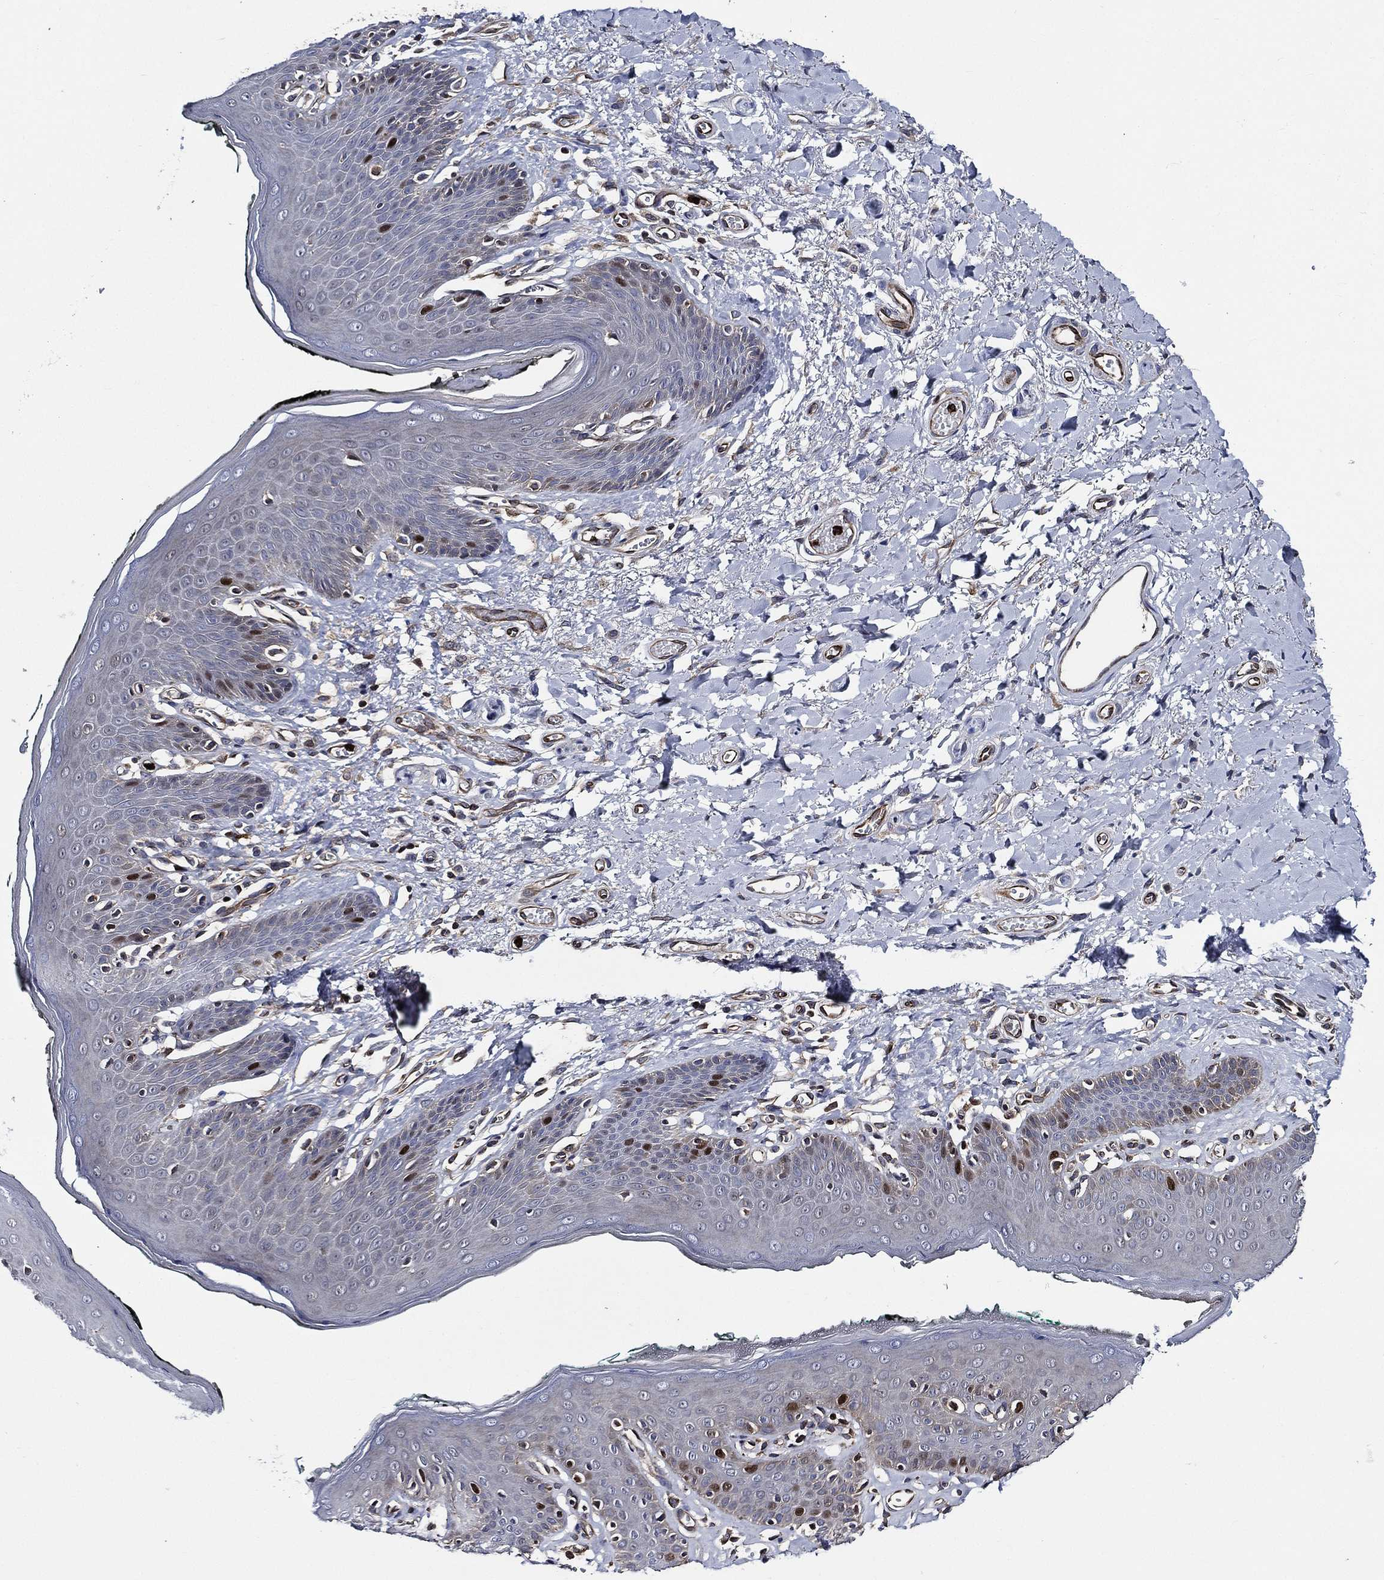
{"staining": {"intensity": "moderate", "quantity": "<25%", "location": "nuclear"}, "tissue": "vagina", "cell_type": "Squamous epithelial cells", "image_type": "normal", "snomed": [{"axis": "morphology", "description": "Normal tissue, NOS"}, {"axis": "topography", "description": "Vagina"}], "caption": "Immunohistochemistry (IHC) of unremarkable human vagina demonstrates low levels of moderate nuclear expression in approximately <25% of squamous epithelial cells.", "gene": "KIF20B", "patient": {"sex": "female", "age": 66}}